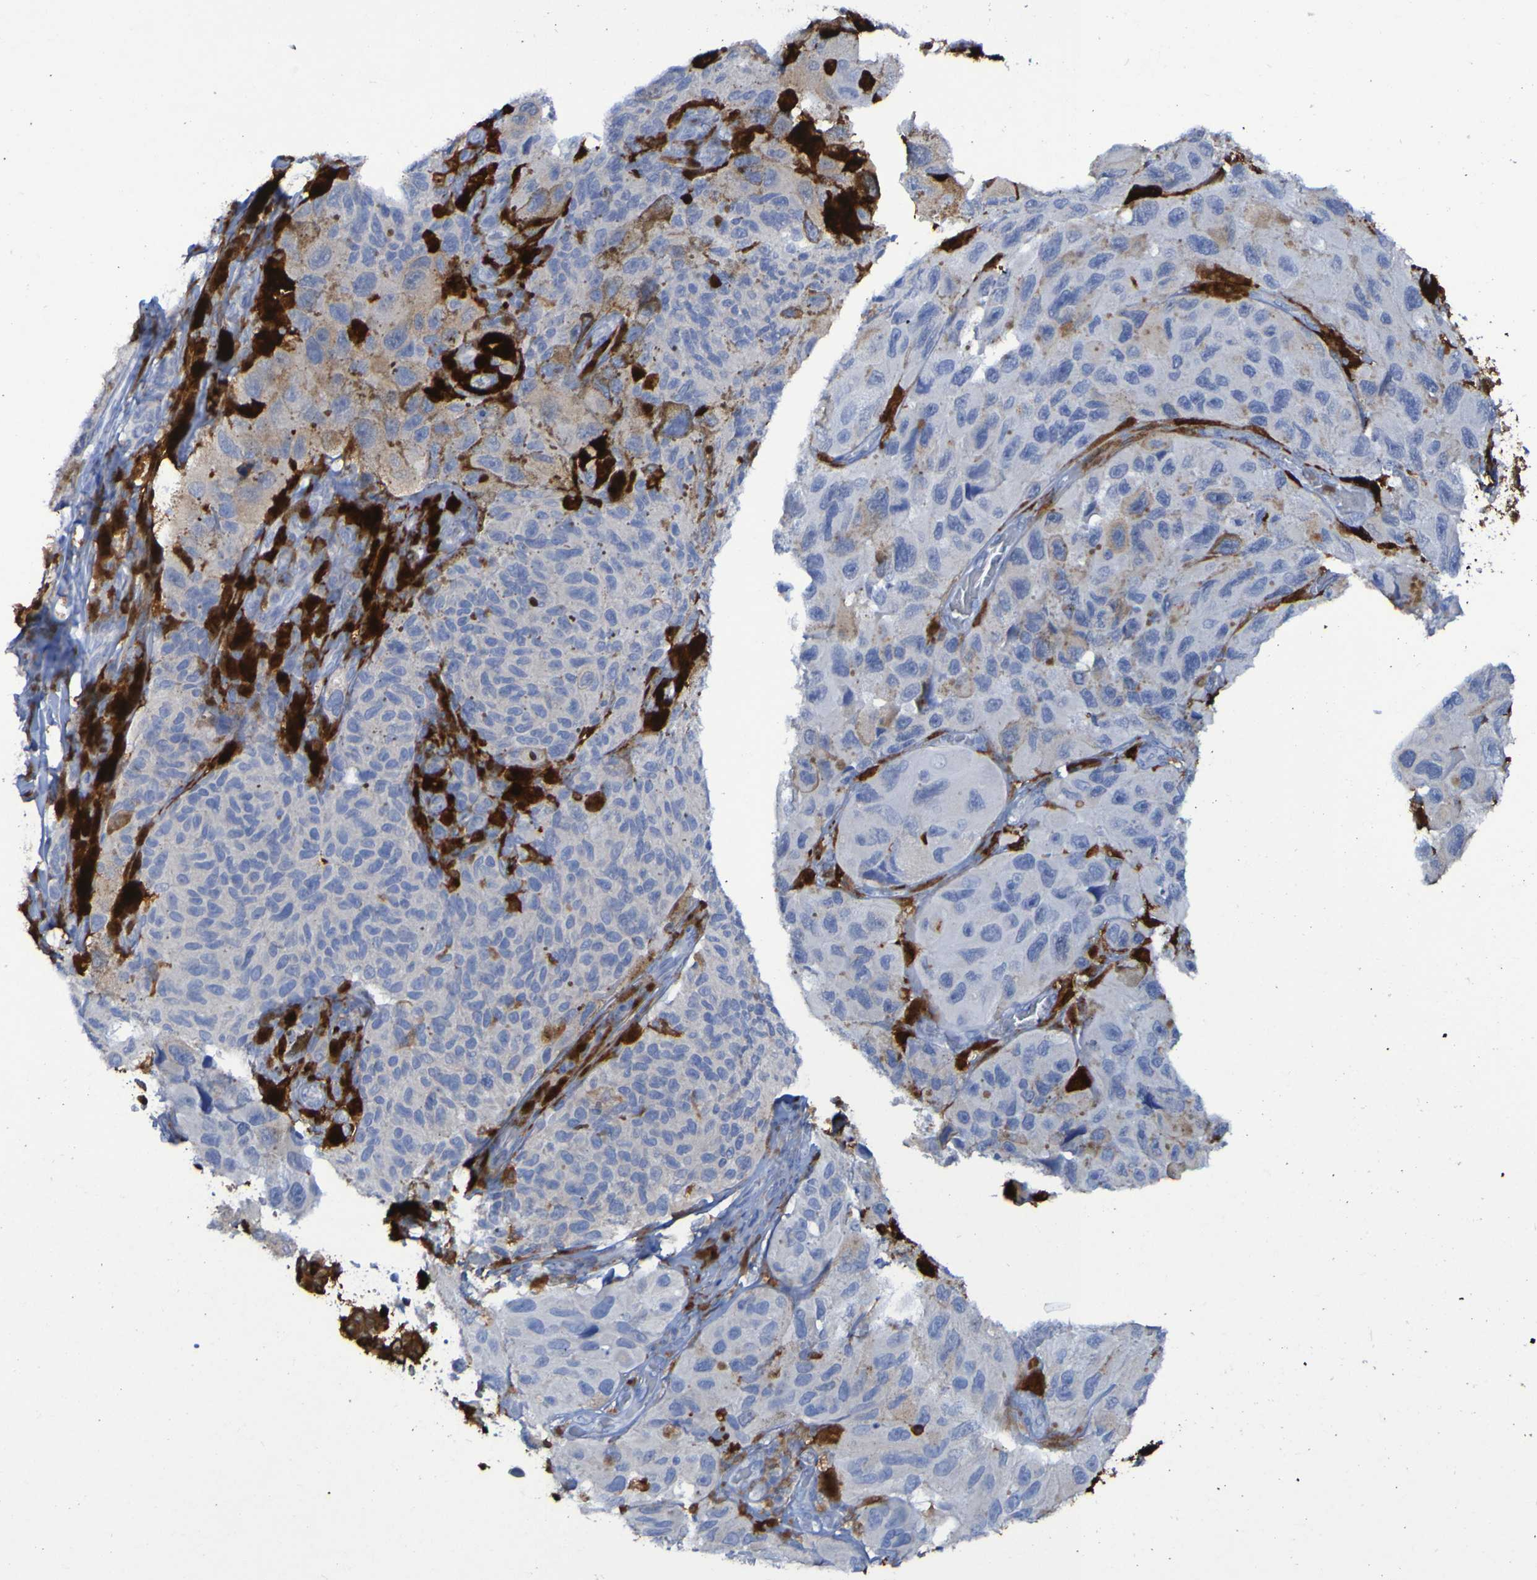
{"staining": {"intensity": "weak", "quantity": "<25%", "location": "cytoplasmic/membranous"}, "tissue": "melanoma", "cell_type": "Tumor cells", "image_type": "cancer", "snomed": [{"axis": "morphology", "description": "Malignant melanoma, NOS"}, {"axis": "topography", "description": "Skin"}], "caption": "The immunohistochemistry (IHC) image has no significant staining in tumor cells of melanoma tissue.", "gene": "MPPE1", "patient": {"sex": "female", "age": 73}}